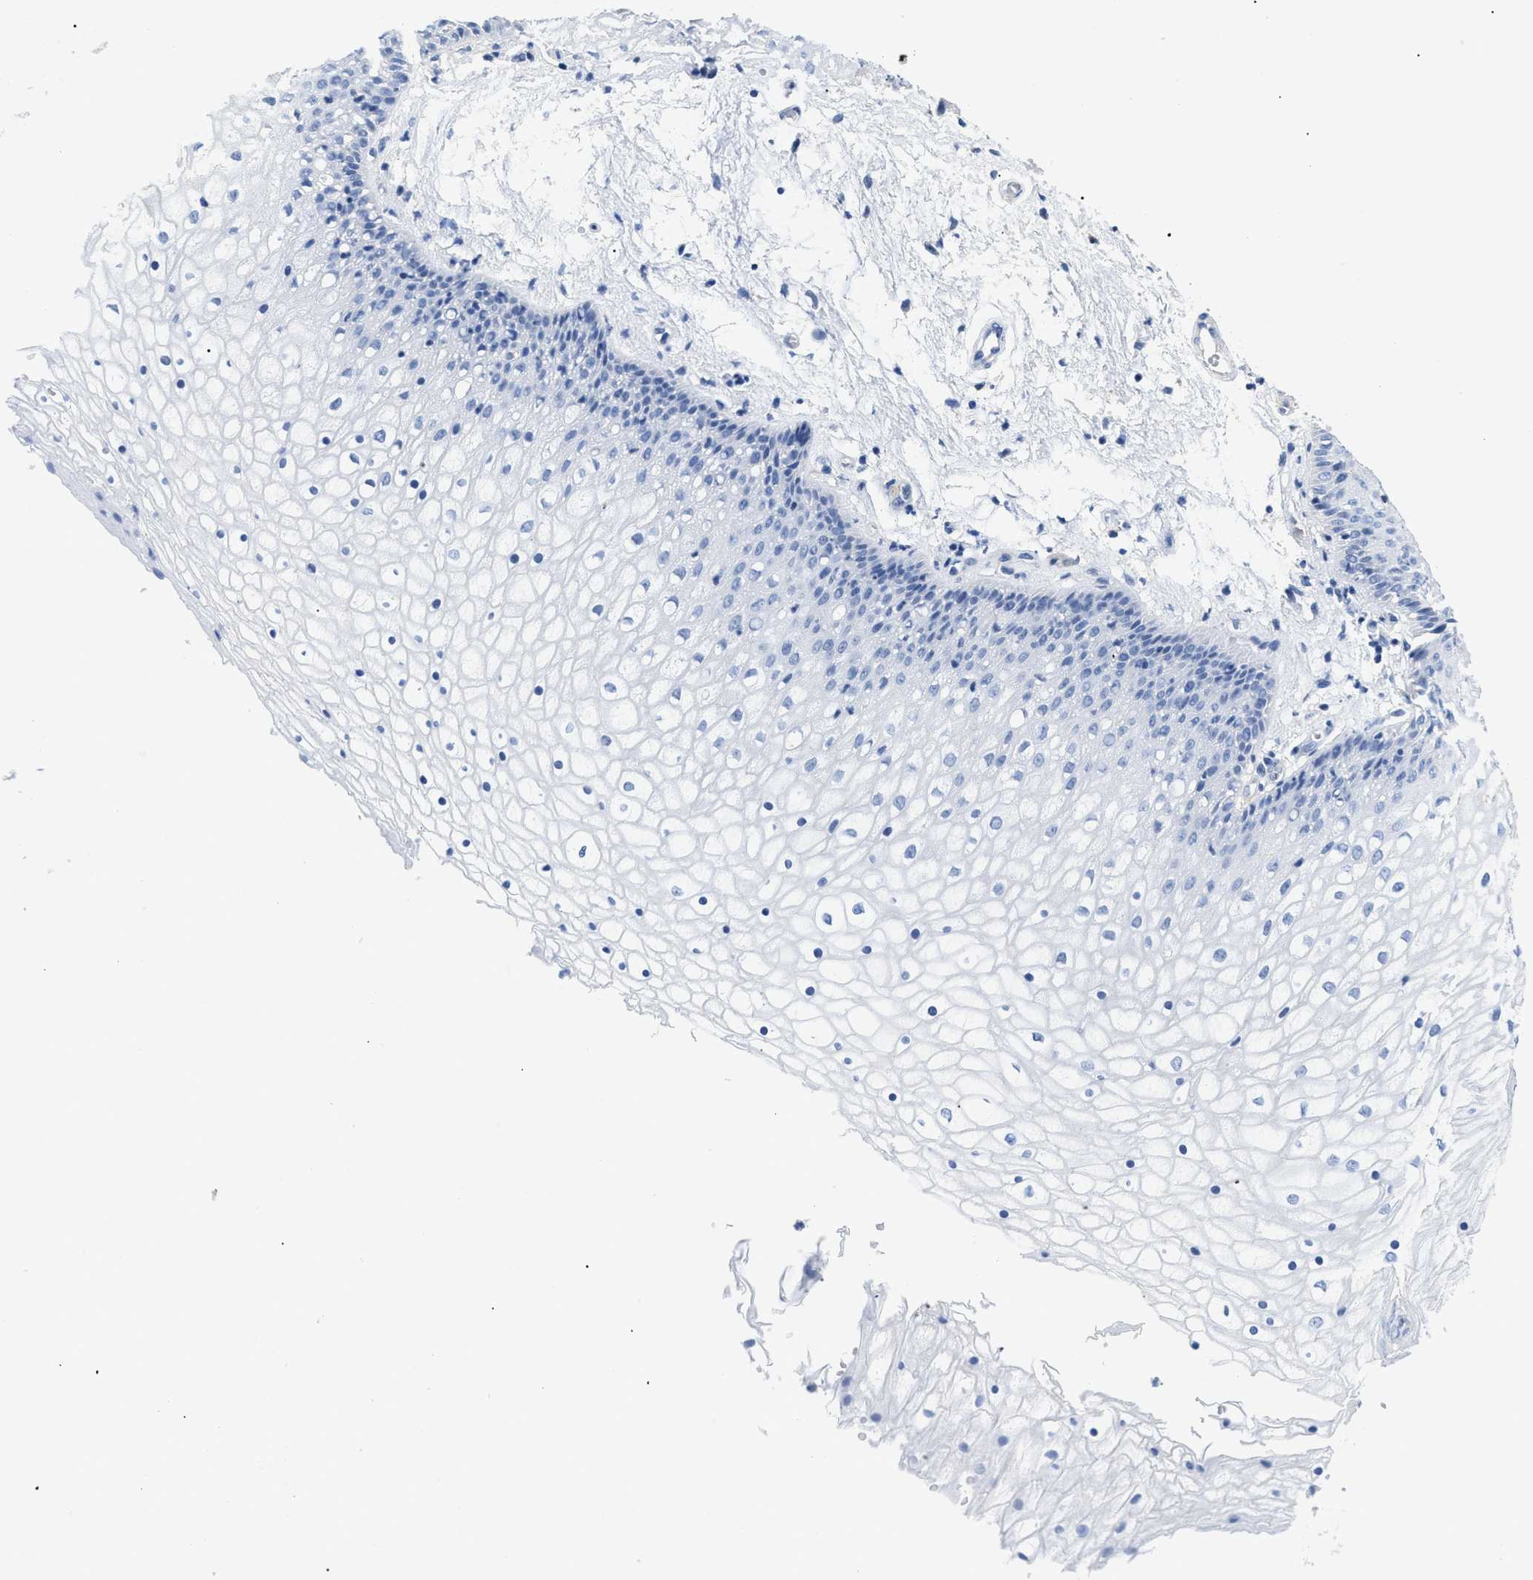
{"staining": {"intensity": "negative", "quantity": "none", "location": "none"}, "tissue": "vagina", "cell_type": "Squamous epithelial cells", "image_type": "normal", "snomed": [{"axis": "morphology", "description": "Normal tissue, NOS"}, {"axis": "topography", "description": "Vagina"}], "caption": "This is an IHC micrograph of normal human vagina. There is no positivity in squamous epithelial cells.", "gene": "DLC1", "patient": {"sex": "female", "age": 34}}